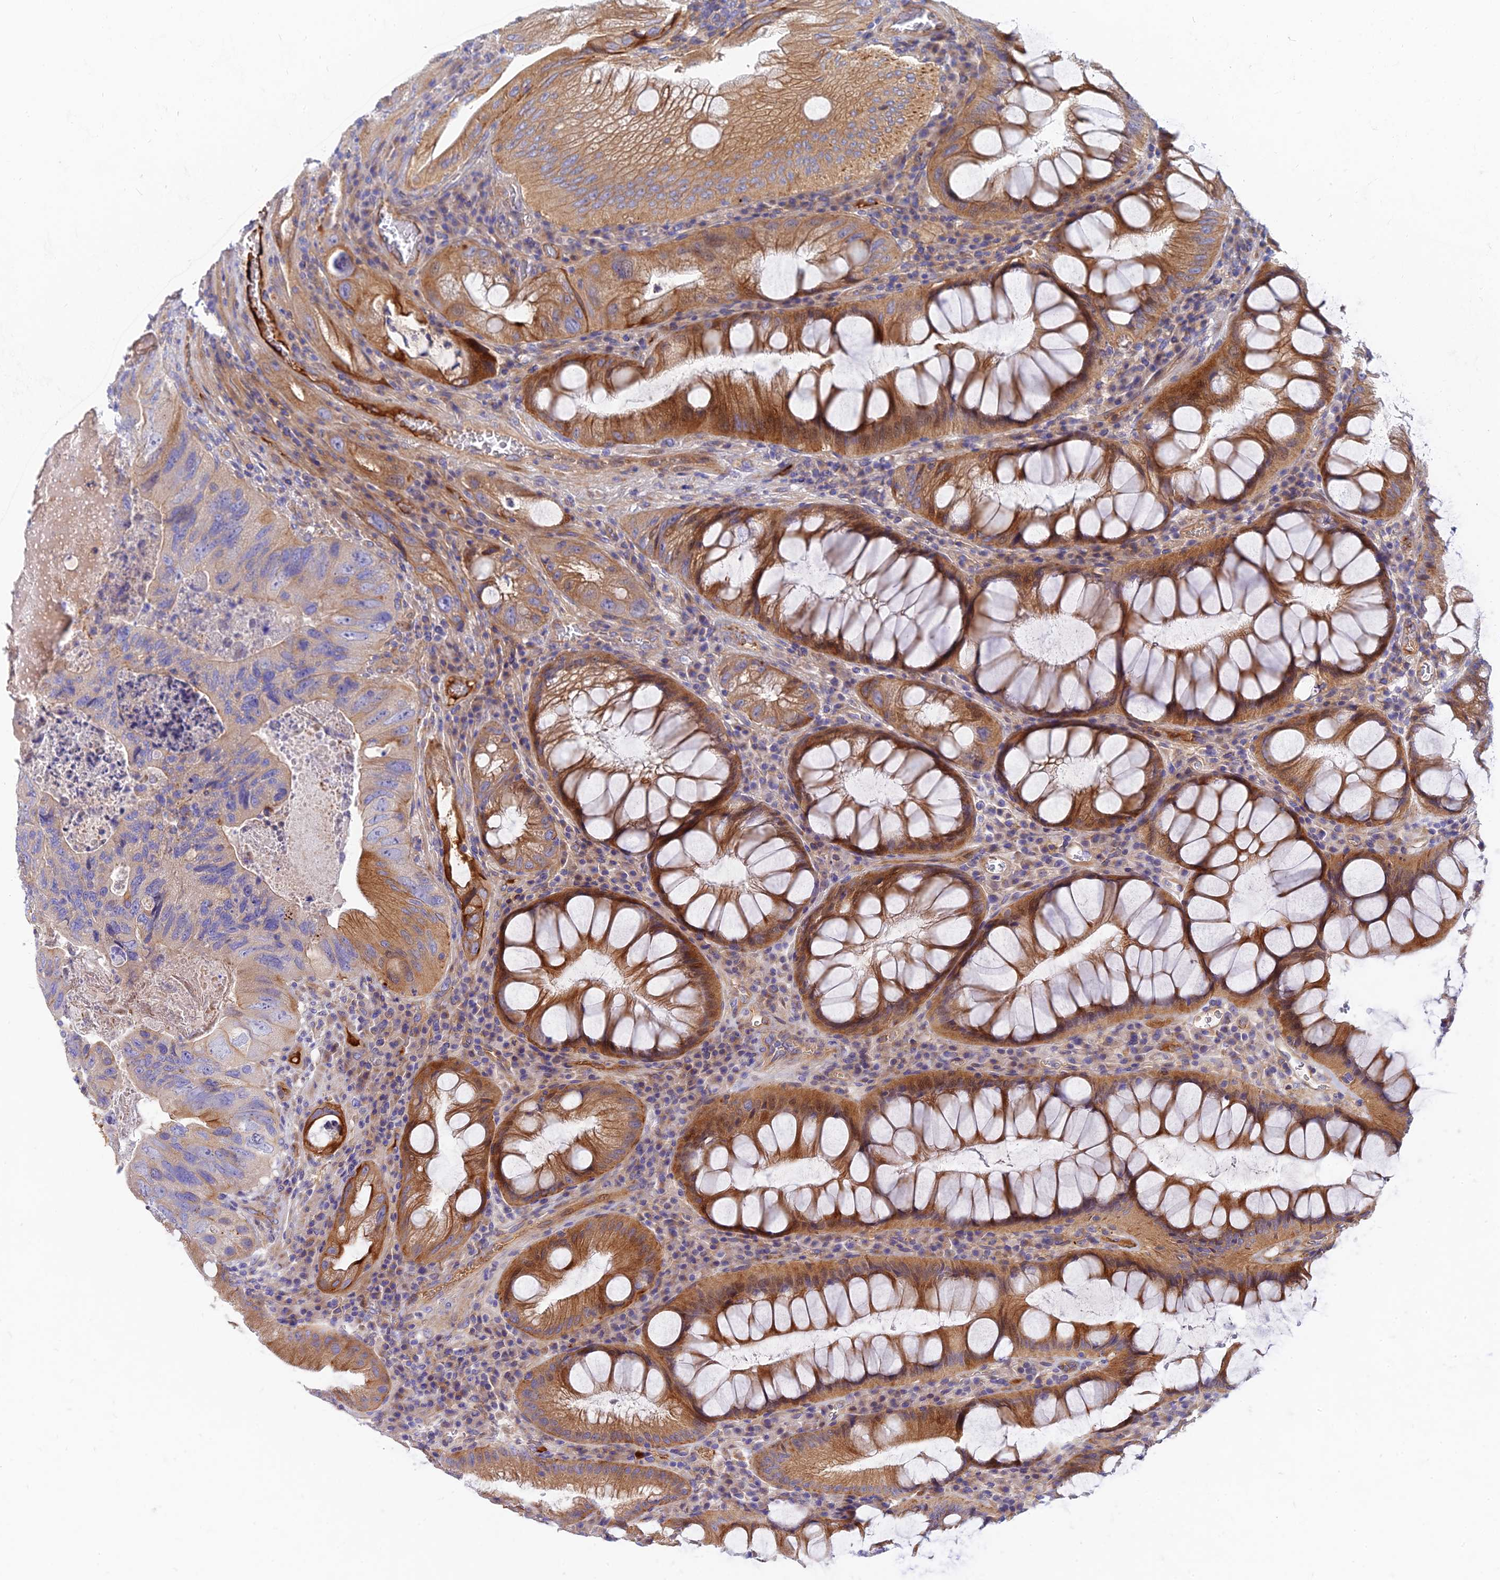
{"staining": {"intensity": "moderate", "quantity": "<25%", "location": "cytoplasmic/membranous"}, "tissue": "colorectal cancer", "cell_type": "Tumor cells", "image_type": "cancer", "snomed": [{"axis": "morphology", "description": "Adenocarcinoma, NOS"}, {"axis": "topography", "description": "Rectum"}], "caption": "Immunohistochemistry (DAB) staining of human colorectal cancer (adenocarcinoma) demonstrates moderate cytoplasmic/membranous protein staining in about <25% of tumor cells.", "gene": "MROH1", "patient": {"sex": "male", "age": 63}}